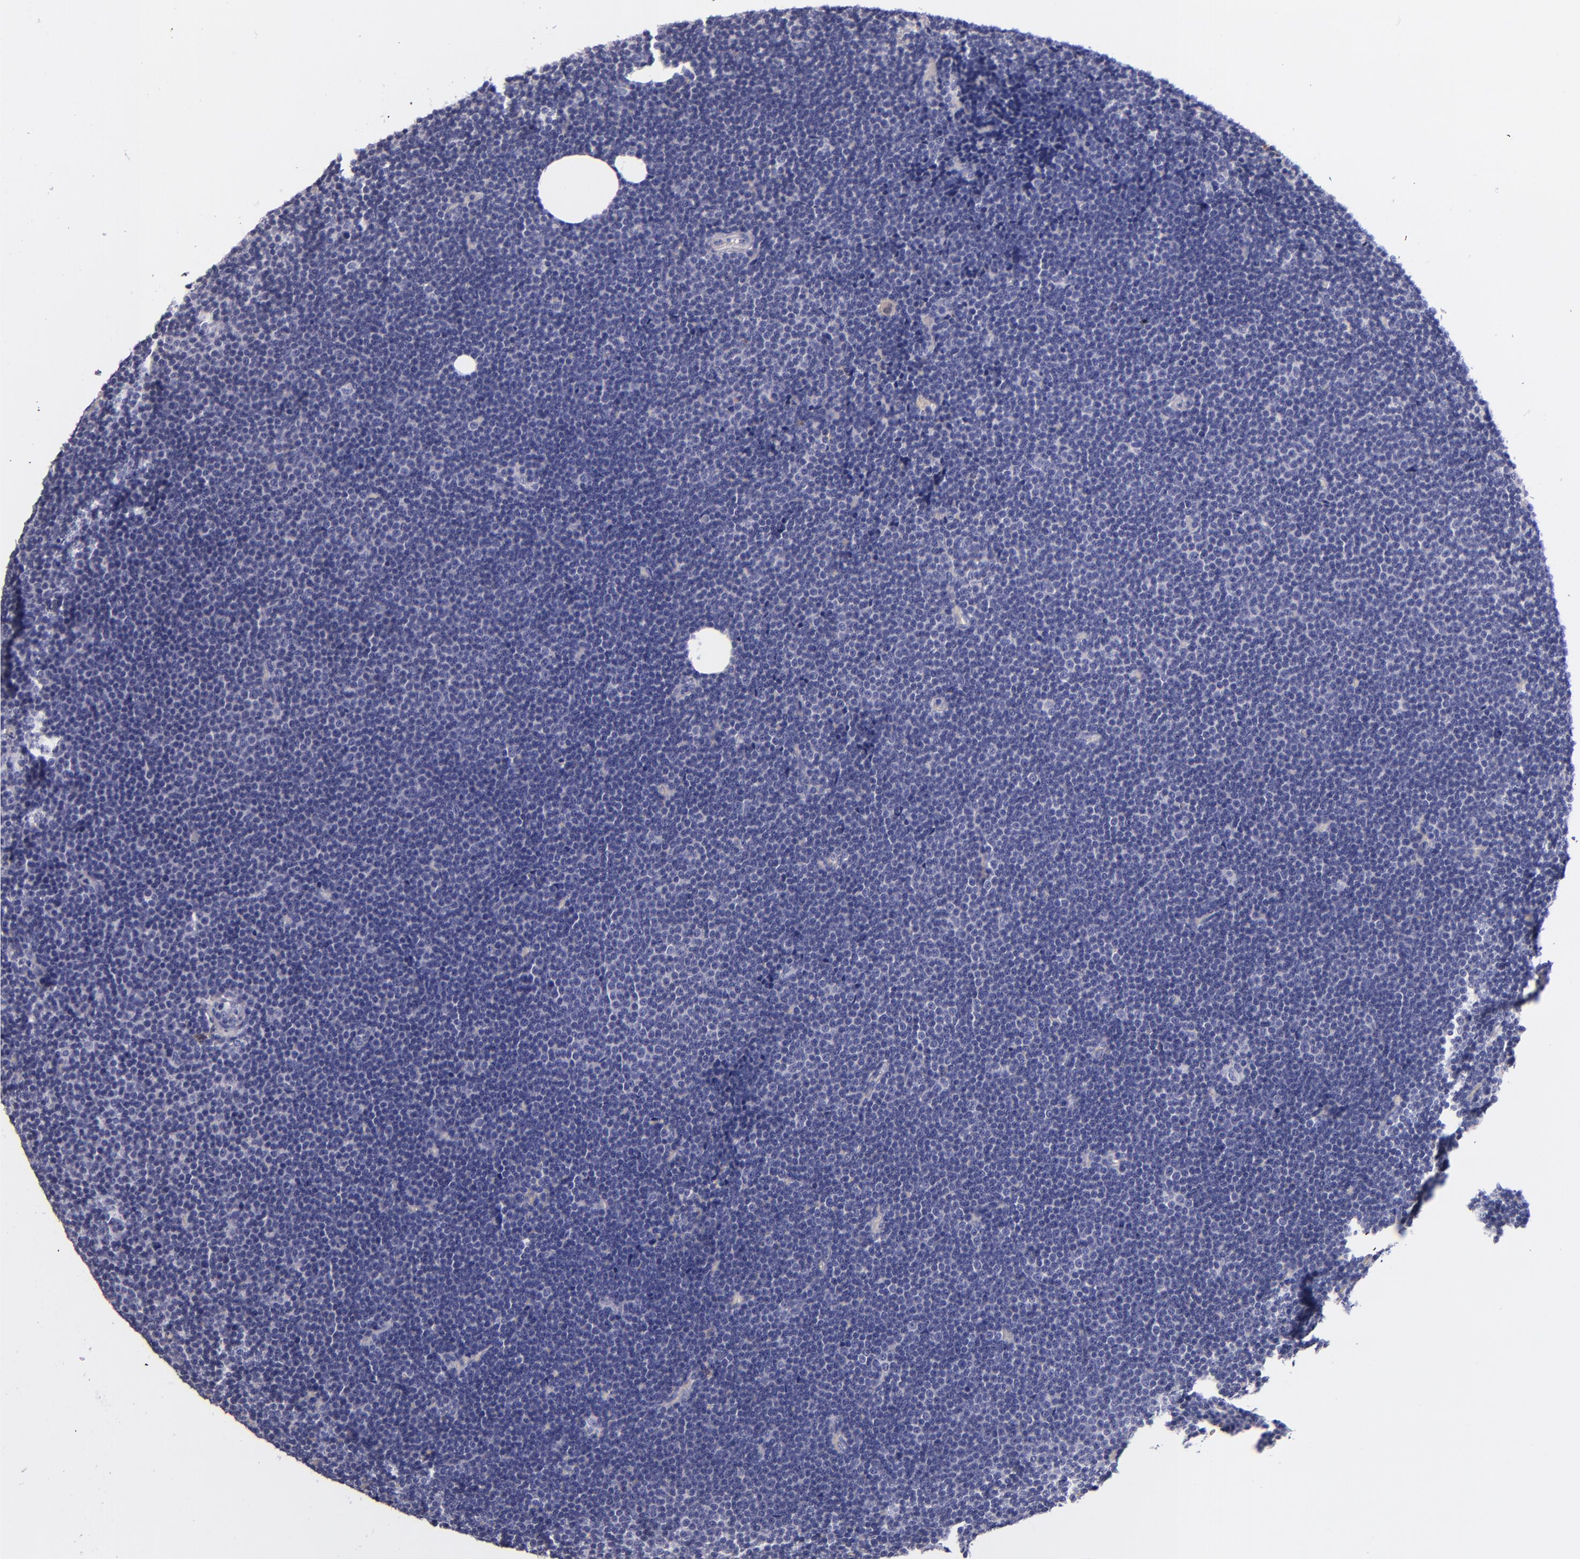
{"staining": {"intensity": "negative", "quantity": "none", "location": "none"}, "tissue": "lymphoma", "cell_type": "Tumor cells", "image_type": "cancer", "snomed": [{"axis": "morphology", "description": "Malignant lymphoma, non-Hodgkin's type, Low grade"}, {"axis": "topography", "description": "Lymph node"}], "caption": "This is an immunohistochemistry histopathology image of human malignant lymphoma, non-Hodgkin's type (low-grade). There is no staining in tumor cells.", "gene": "F13A1", "patient": {"sex": "female", "age": 73}}